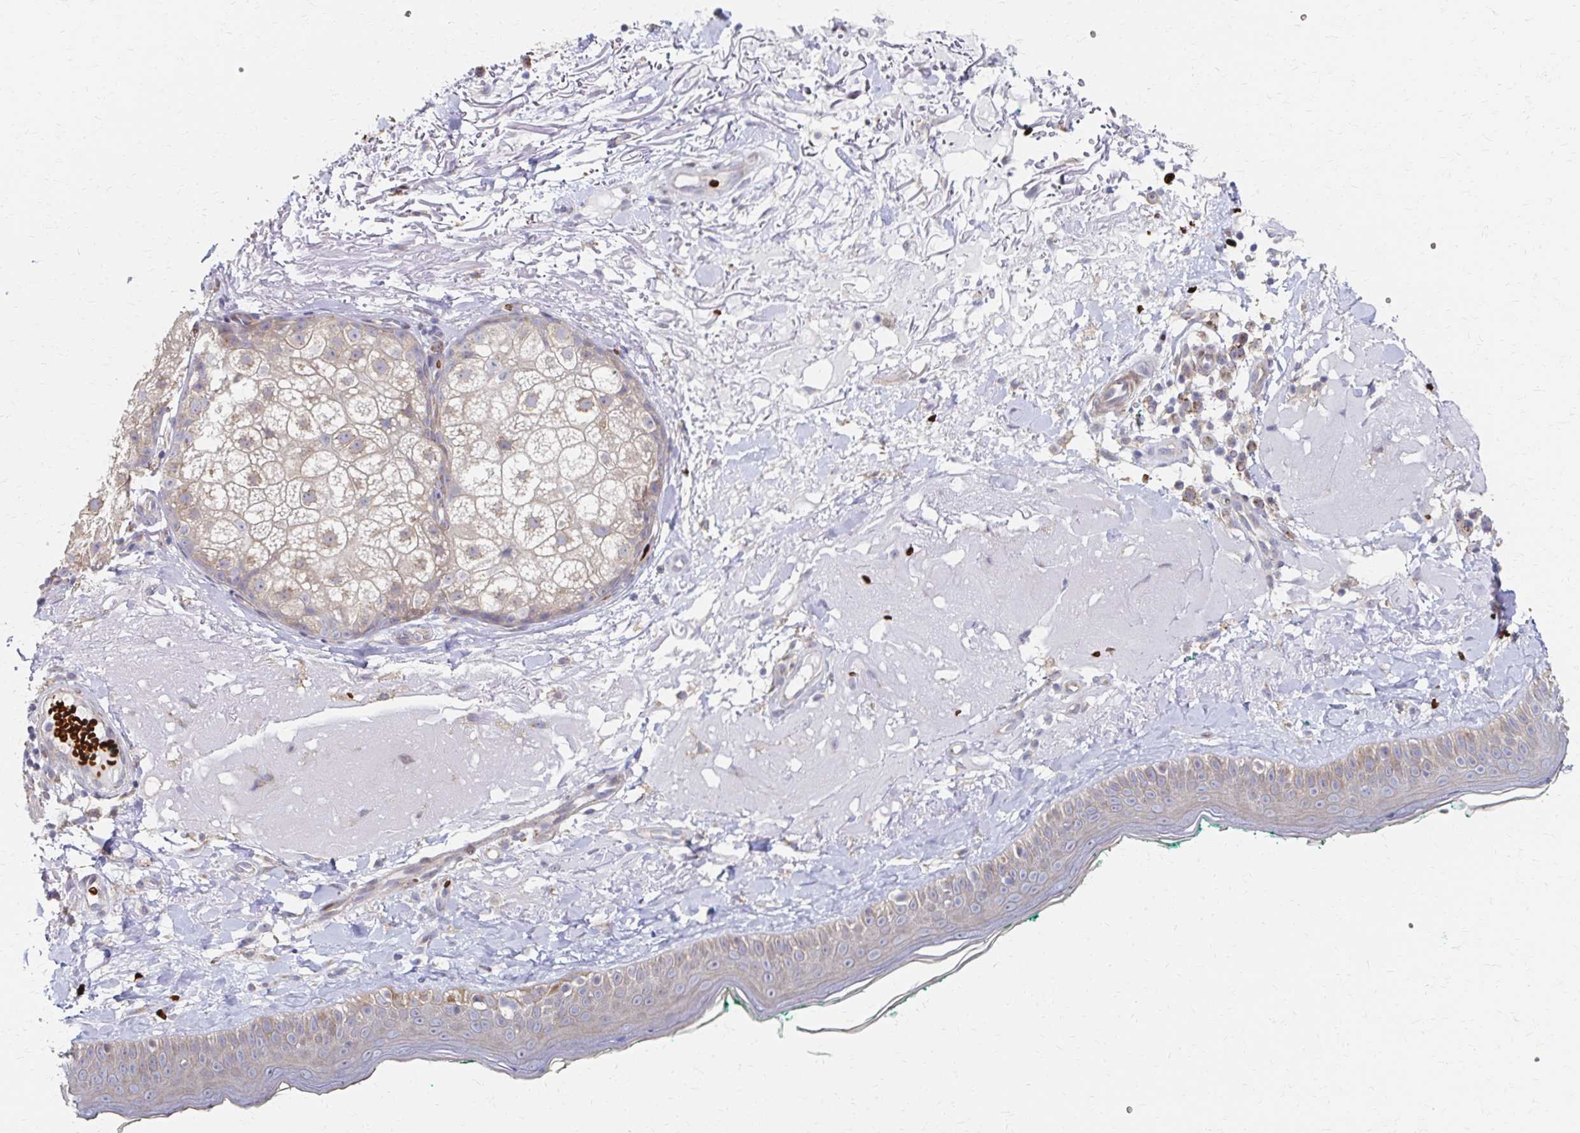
{"staining": {"intensity": "negative", "quantity": "none", "location": "none"}, "tissue": "skin", "cell_type": "Fibroblasts", "image_type": "normal", "snomed": [{"axis": "morphology", "description": "Normal tissue, NOS"}, {"axis": "topography", "description": "Skin"}], "caption": "This is an immunohistochemistry histopathology image of unremarkable skin. There is no staining in fibroblasts.", "gene": "SKA2", "patient": {"sex": "male", "age": 73}}